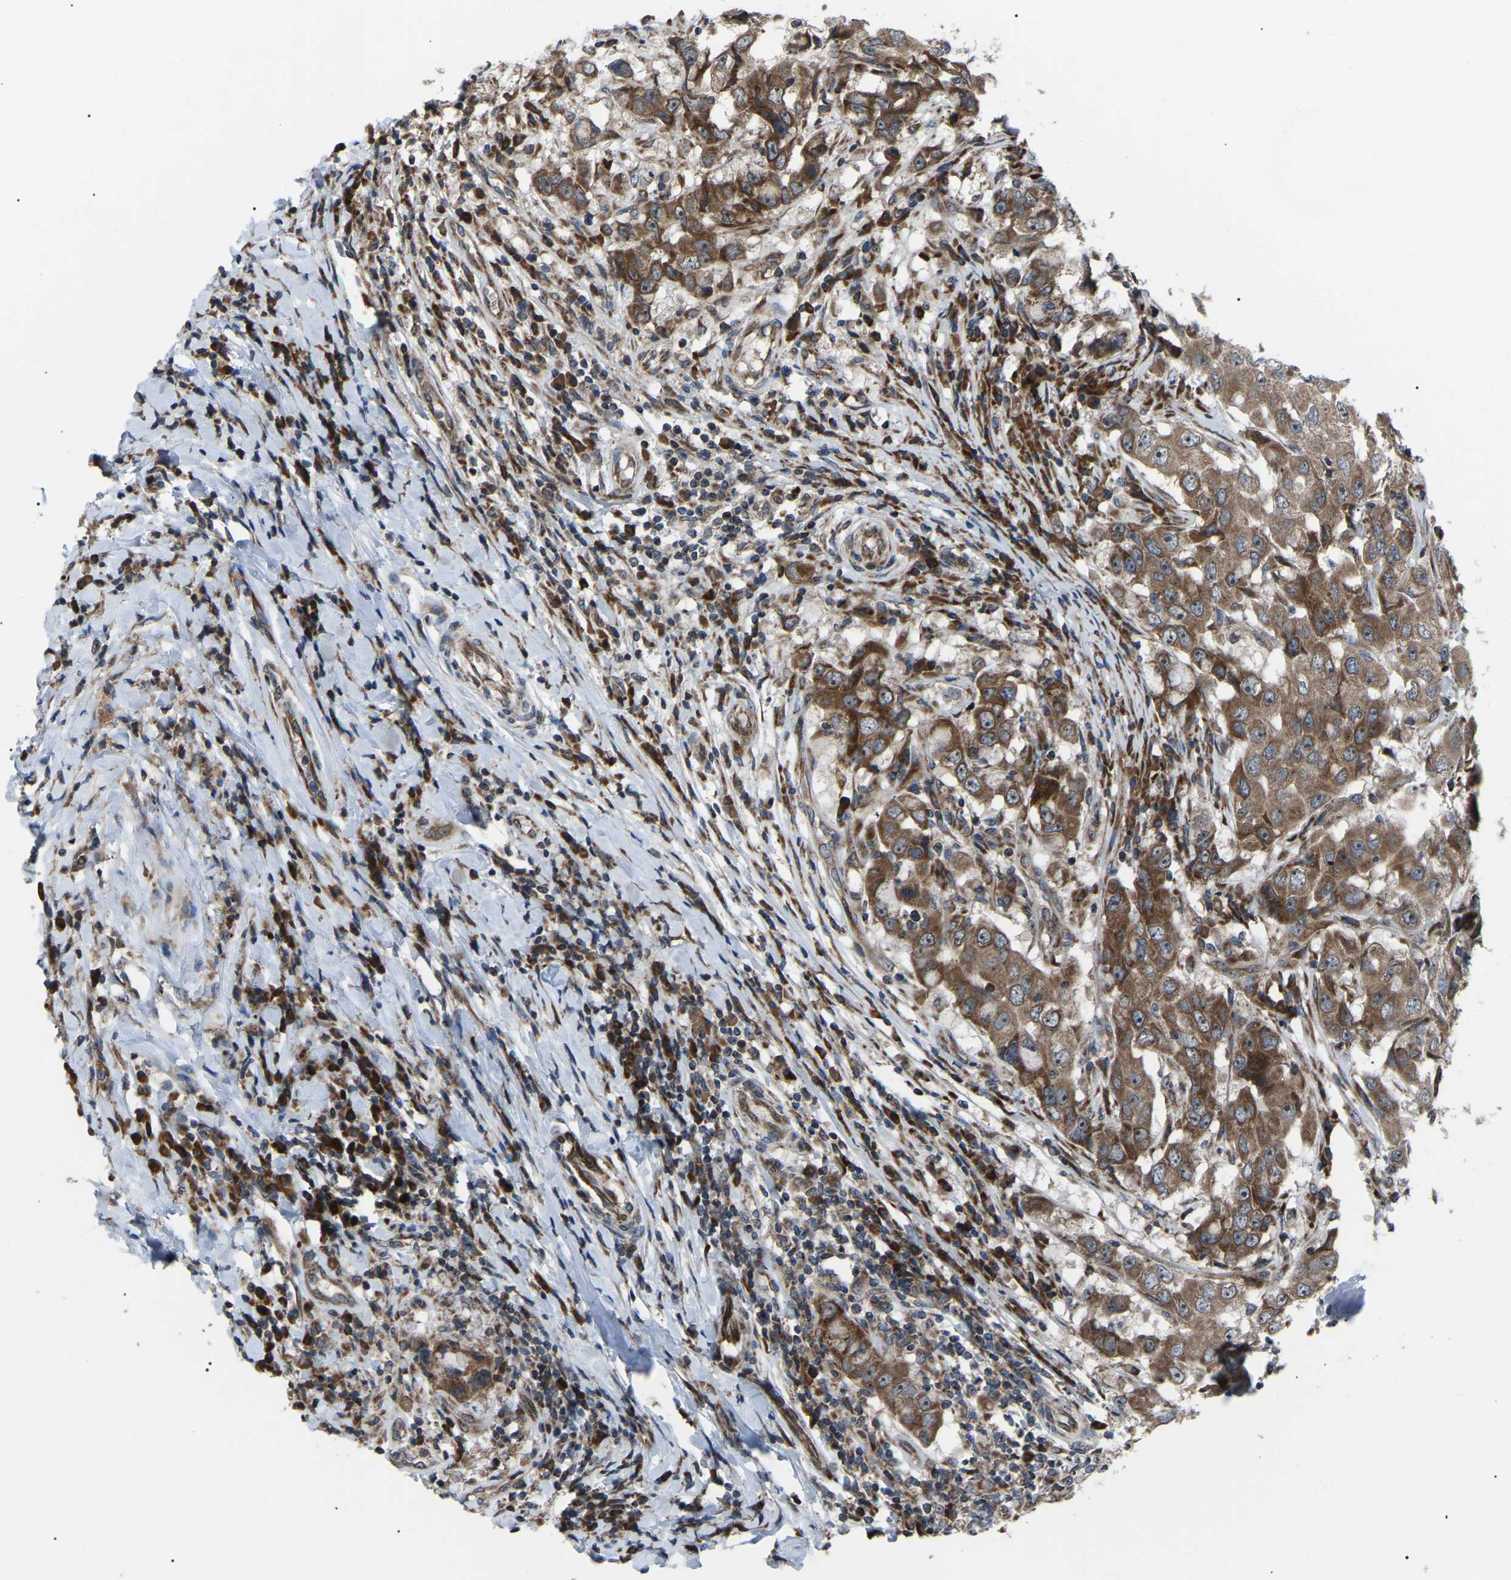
{"staining": {"intensity": "strong", "quantity": ">75%", "location": "cytoplasmic/membranous"}, "tissue": "breast cancer", "cell_type": "Tumor cells", "image_type": "cancer", "snomed": [{"axis": "morphology", "description": "Duct carcinoma"}, {"axis": "topography", "description": "Breast"}], "caption": "There is high levels of strong cytoplasmic/membranous positivity in tumor cells of breast cancer (infiltrating ductal carcinoma), as demonstrated by immunohistochemical staining (brown color).", "gene": "AGO2", "patient": {"sex": "female", "age": 27}}